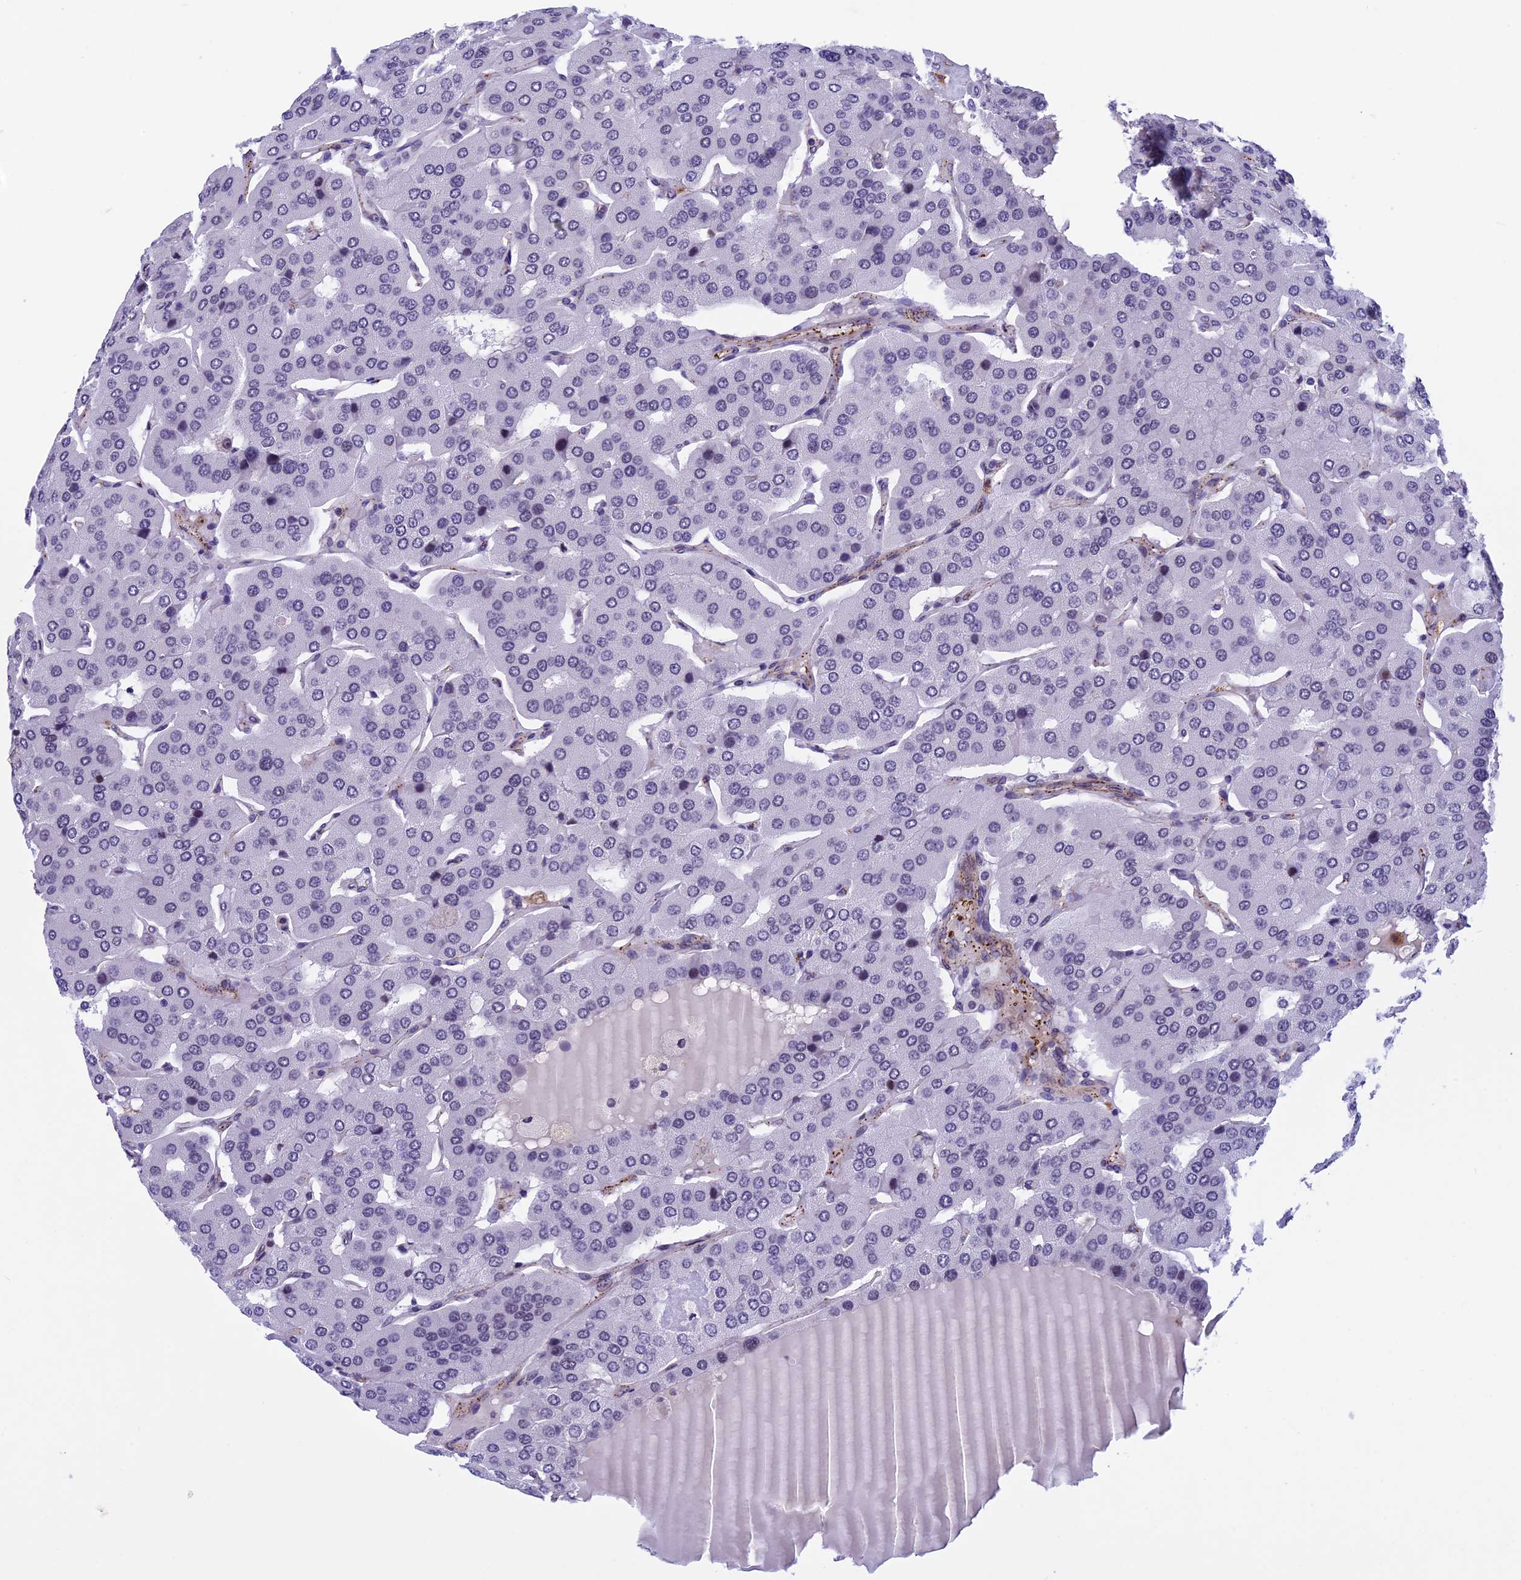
{"staining": {"intensity": "negative", "quantity": "none", "location": "none"}, "tissue": "parathyroid gland", "cell_type": "Glandular cells", "image_type": "normal", "snomed": [{"axis": "morphology", "description": "Normal tissue, NOS"}, {"axis": "morphology", "description": "Adenoma, NOS"}, {"axis": "topography", "description": "Parathyroid gland"}], "caption": "DAB (3,3'-diaminobenzidine) immunohistochemical staining of unremarkable human parathyroid gland shows no significant staining in glandular cells. (Brightfield microscopy of DAB immunohistochemistry at high magnification).", "gene": "NIPBL", "patient": {"sex": "female", "age": 86}}